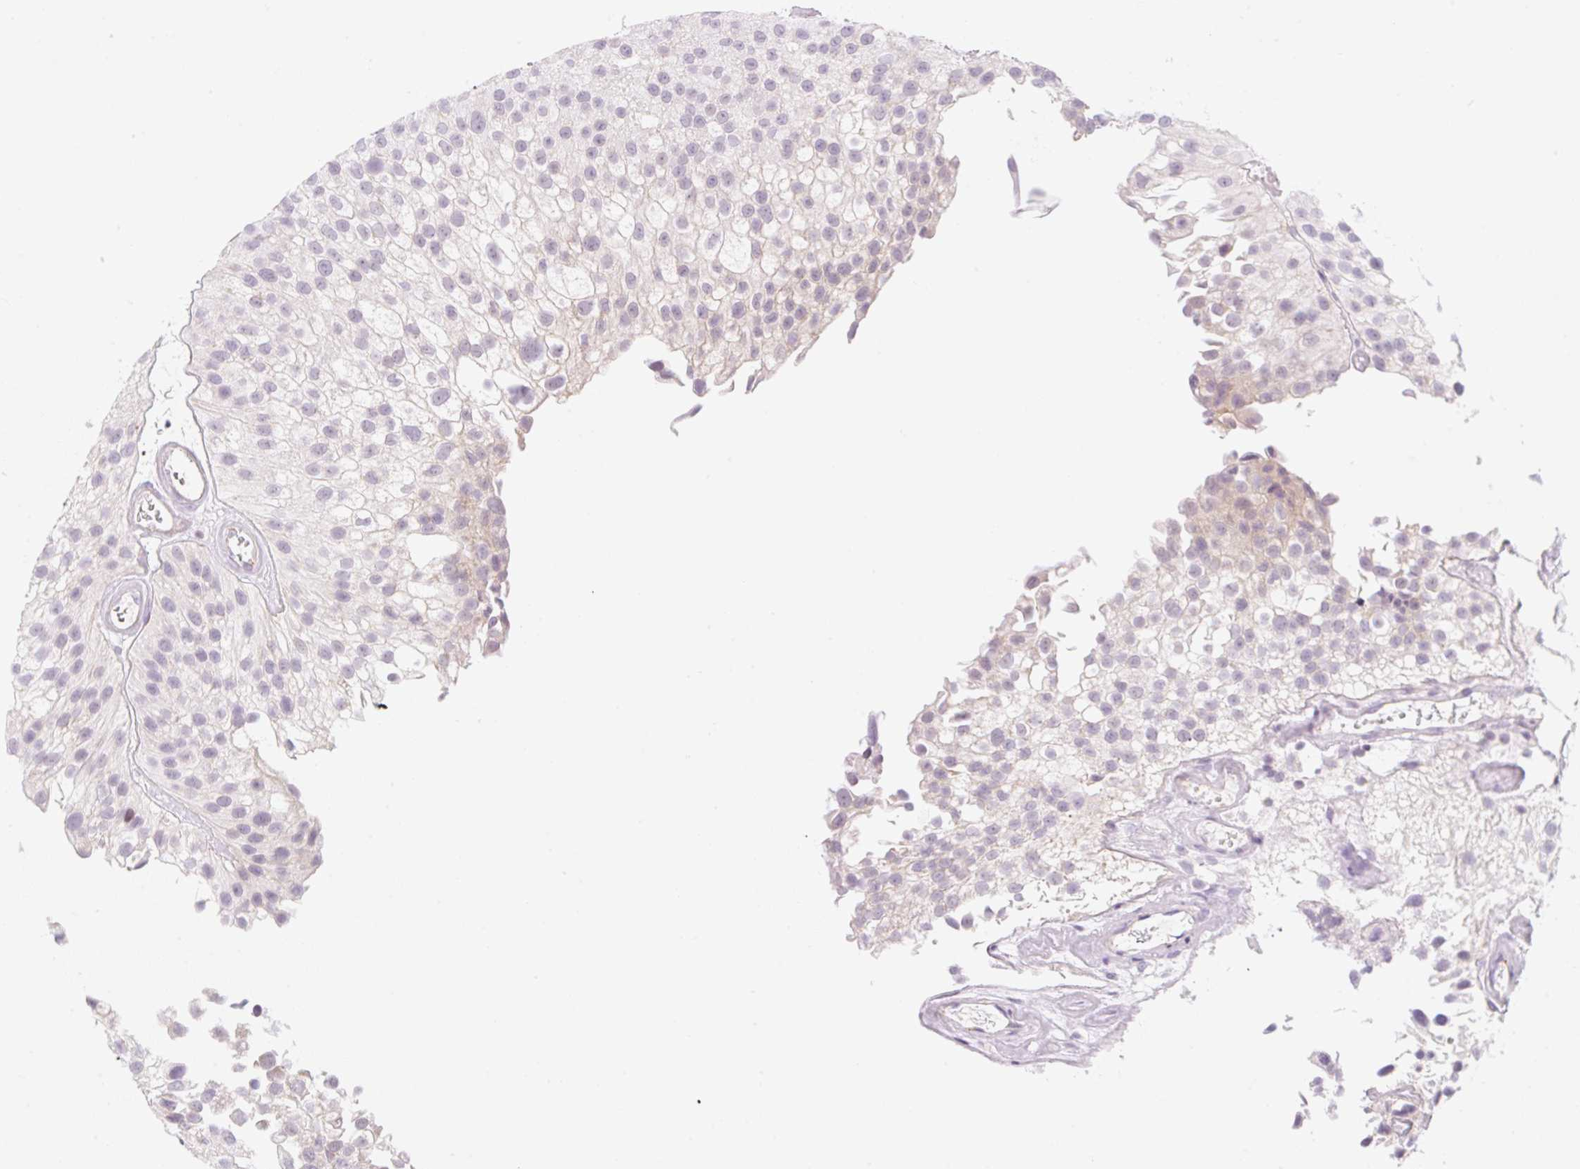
{"staining": {"intensity": "negative", "quantity": "none", "location": "none"}, "tissue": "urothelial cancer", "cell_type": "Tumor cells", "image_type": "cancer", "snomed": [{"axis": "morphology", "description": "Urothelial carcinoma, NOS"}, {"axis": "topography", "description": "Urinary bladder"}], "caption": "Immunohistochemistry of human transitional cell carcinoma shows no staining in tumor cells.", "gene": "CASKIN1", "patient": {"sex": "male", "age": 87}}